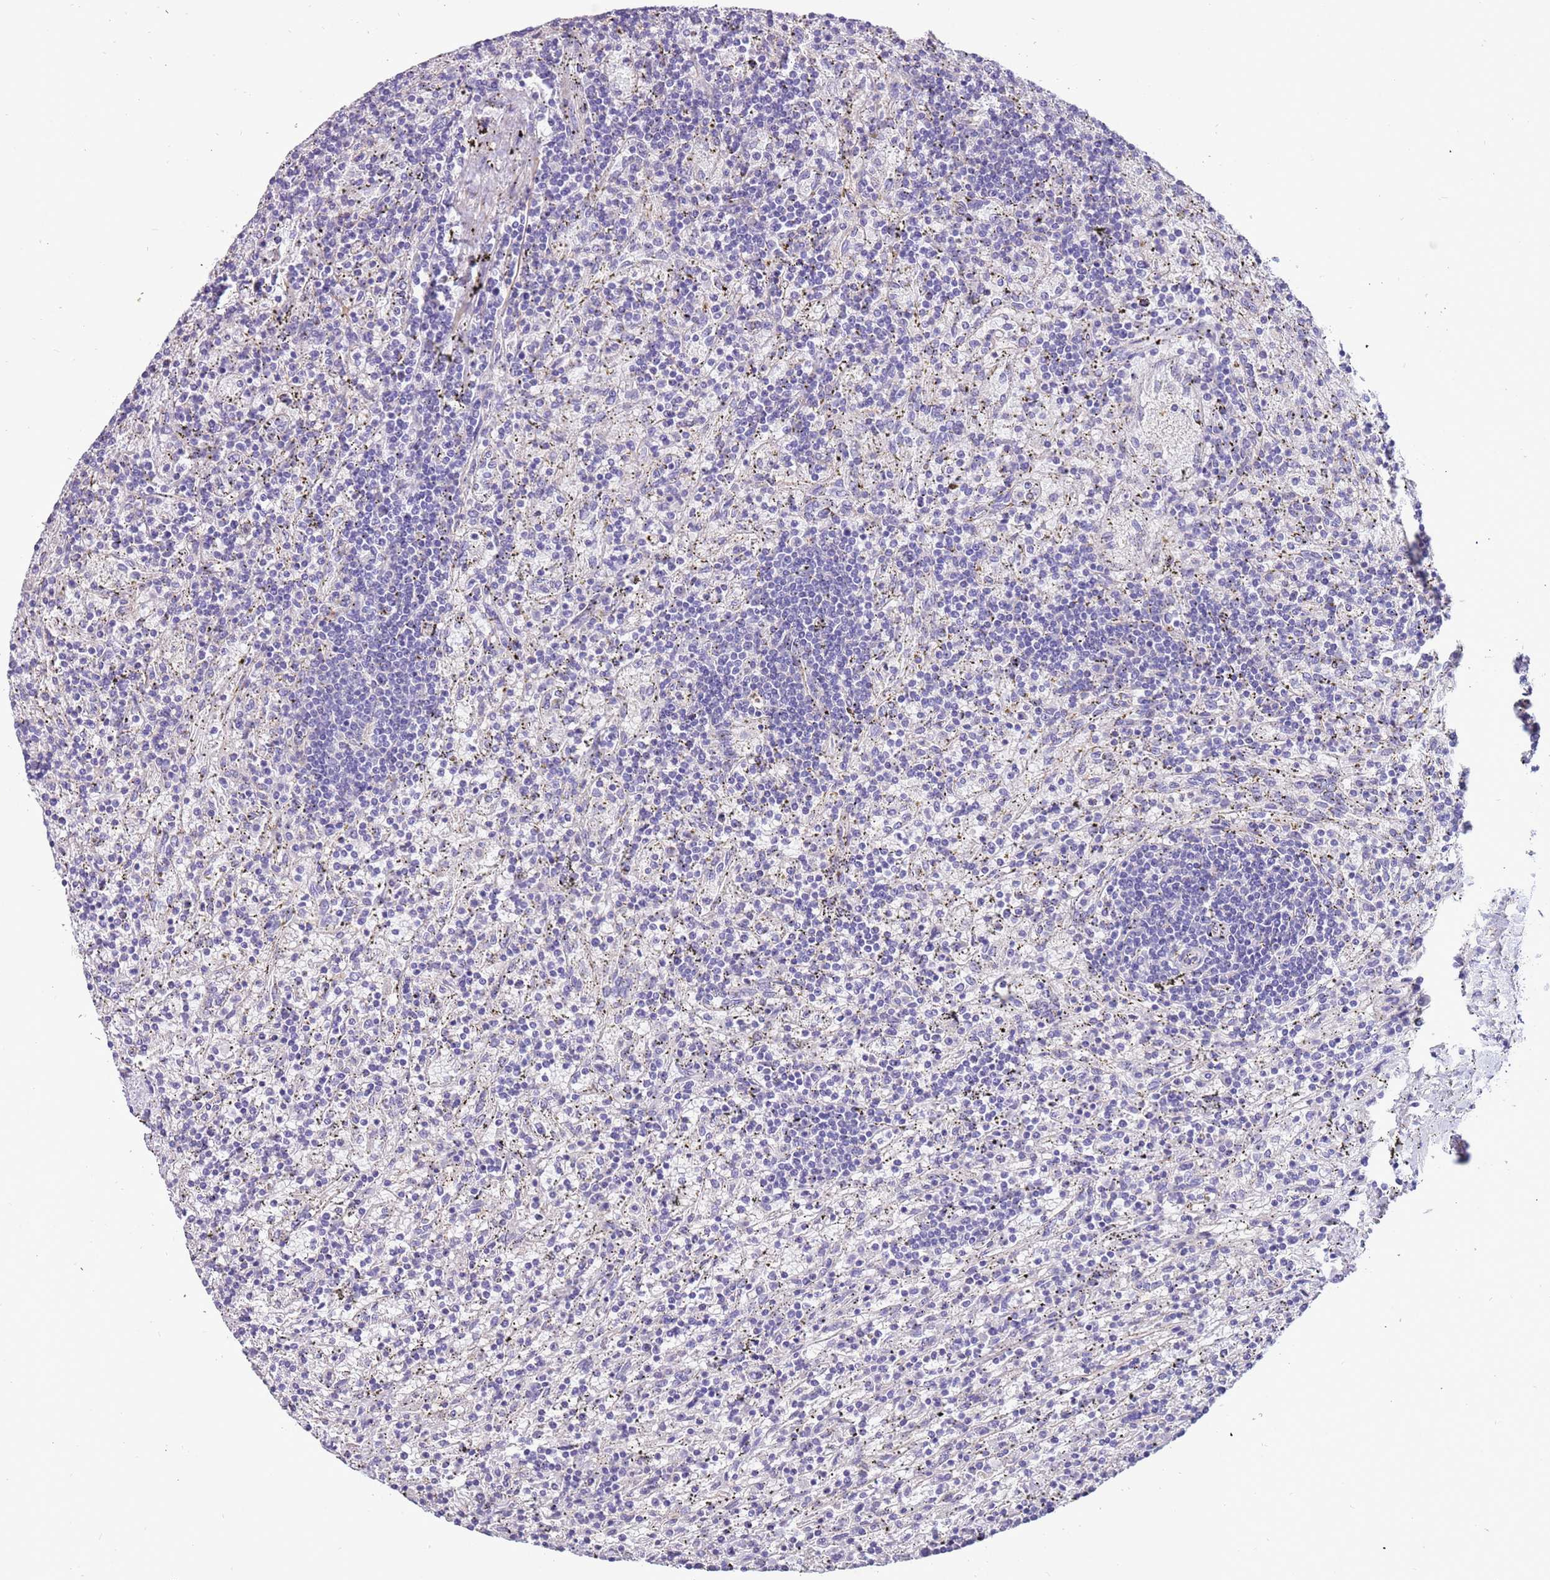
{"staining": {"intensity": "negative", "quantity": "none", "location": "none"}, "tissue": "lymphoma", "cell_type": "Tumor cells", "image_type": "cancer", "snomed": [{"axis": "morphology", "description": "Malignant lymphoma, non-Hodgkin's type, Low grade"}, {"axis": "topography", "description": "Spleen"}], "caption": "Immunohistochemistry histopathology image of human low-grade malignant lymphoma, non-Hodgkin's type stained for a protein (brown), which exhibits no expression in tumor cells.", "gene": "PCGF2", "patient": {"sex": "male", "age": 76}}